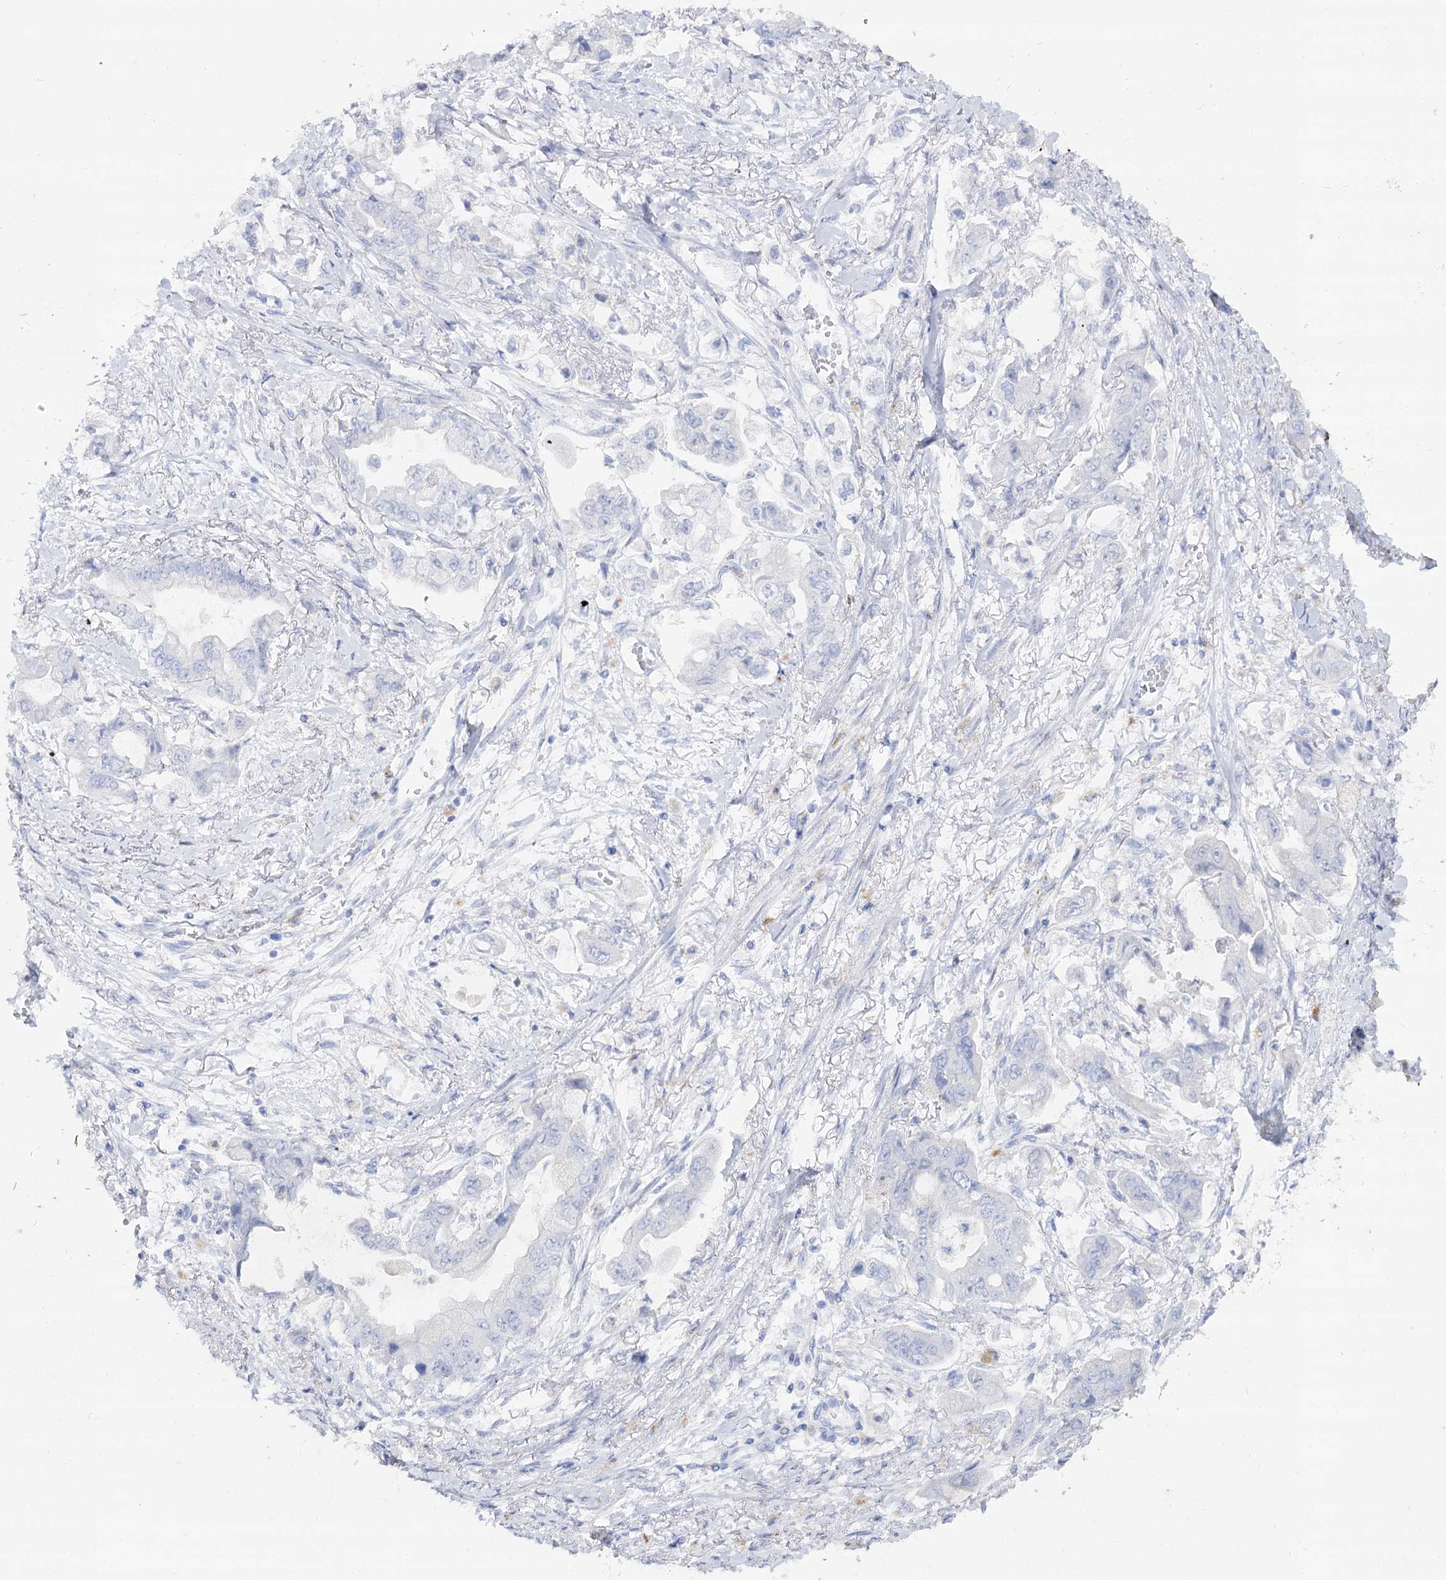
{"staining": {"intensity": "negative", "quantity": "none", "location": "none"}, "tissue": "stomach cancer", "cell_type": "Tumor cells", "image_type": "cancer", "snomed": [{"axis": "morphology", "description": "Adenocarcinoma, NOS"}, {"axis": "topography", "description": "Stomach"}], "caption": "Immunohistochemical staining of human stomach cancer (adenocarcinoma) reveals no significant expression in tumor cells. (Brightfield microscopy of DAB immunohistochemistry (IHC) at high magnification).", "gene": "SLC3A1", "patient": {"sex": "male", "age": 62}}